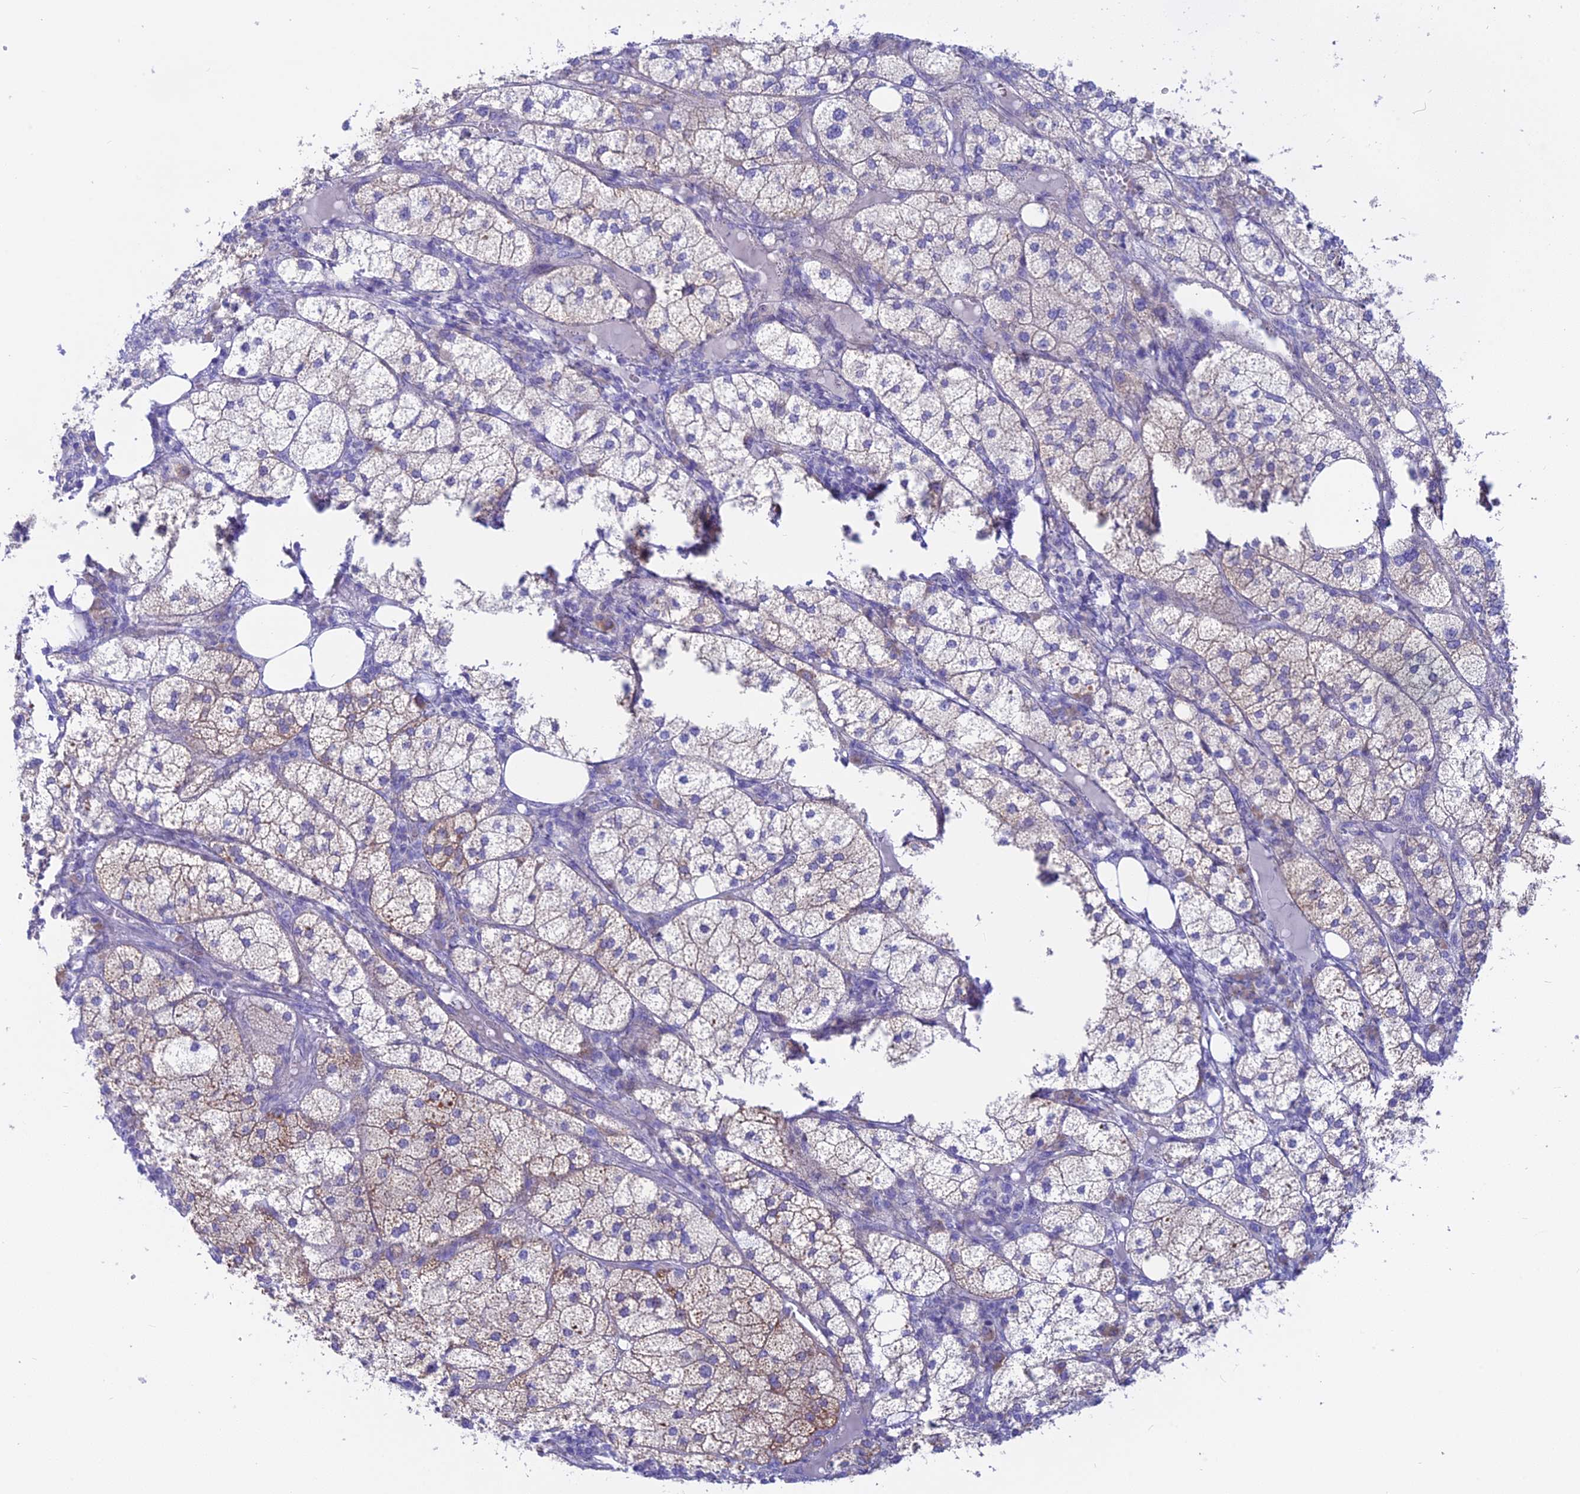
{"staining": {"intensity": "moderate", "quantity": "25%-75%", "location": "cytoplasmic/membranous"}, "tissue": "adrenal gland", "cell_type": "Glandular cells", "image_type": "normal", "snomed": [{"axis": "morphology", "description": "Normal tissue, NOS"}, {"axis": "topography", "description": "Adrenal gland"}], "caption": "Brown immunohistochemical staining in normal adrenal gland demonstrates moderate cytoplasmic/membranous expression in approximately 25%-75% of glandular cells.", "gene": "LZTFL1", "patient": {"sex": "female", "age": 61}}